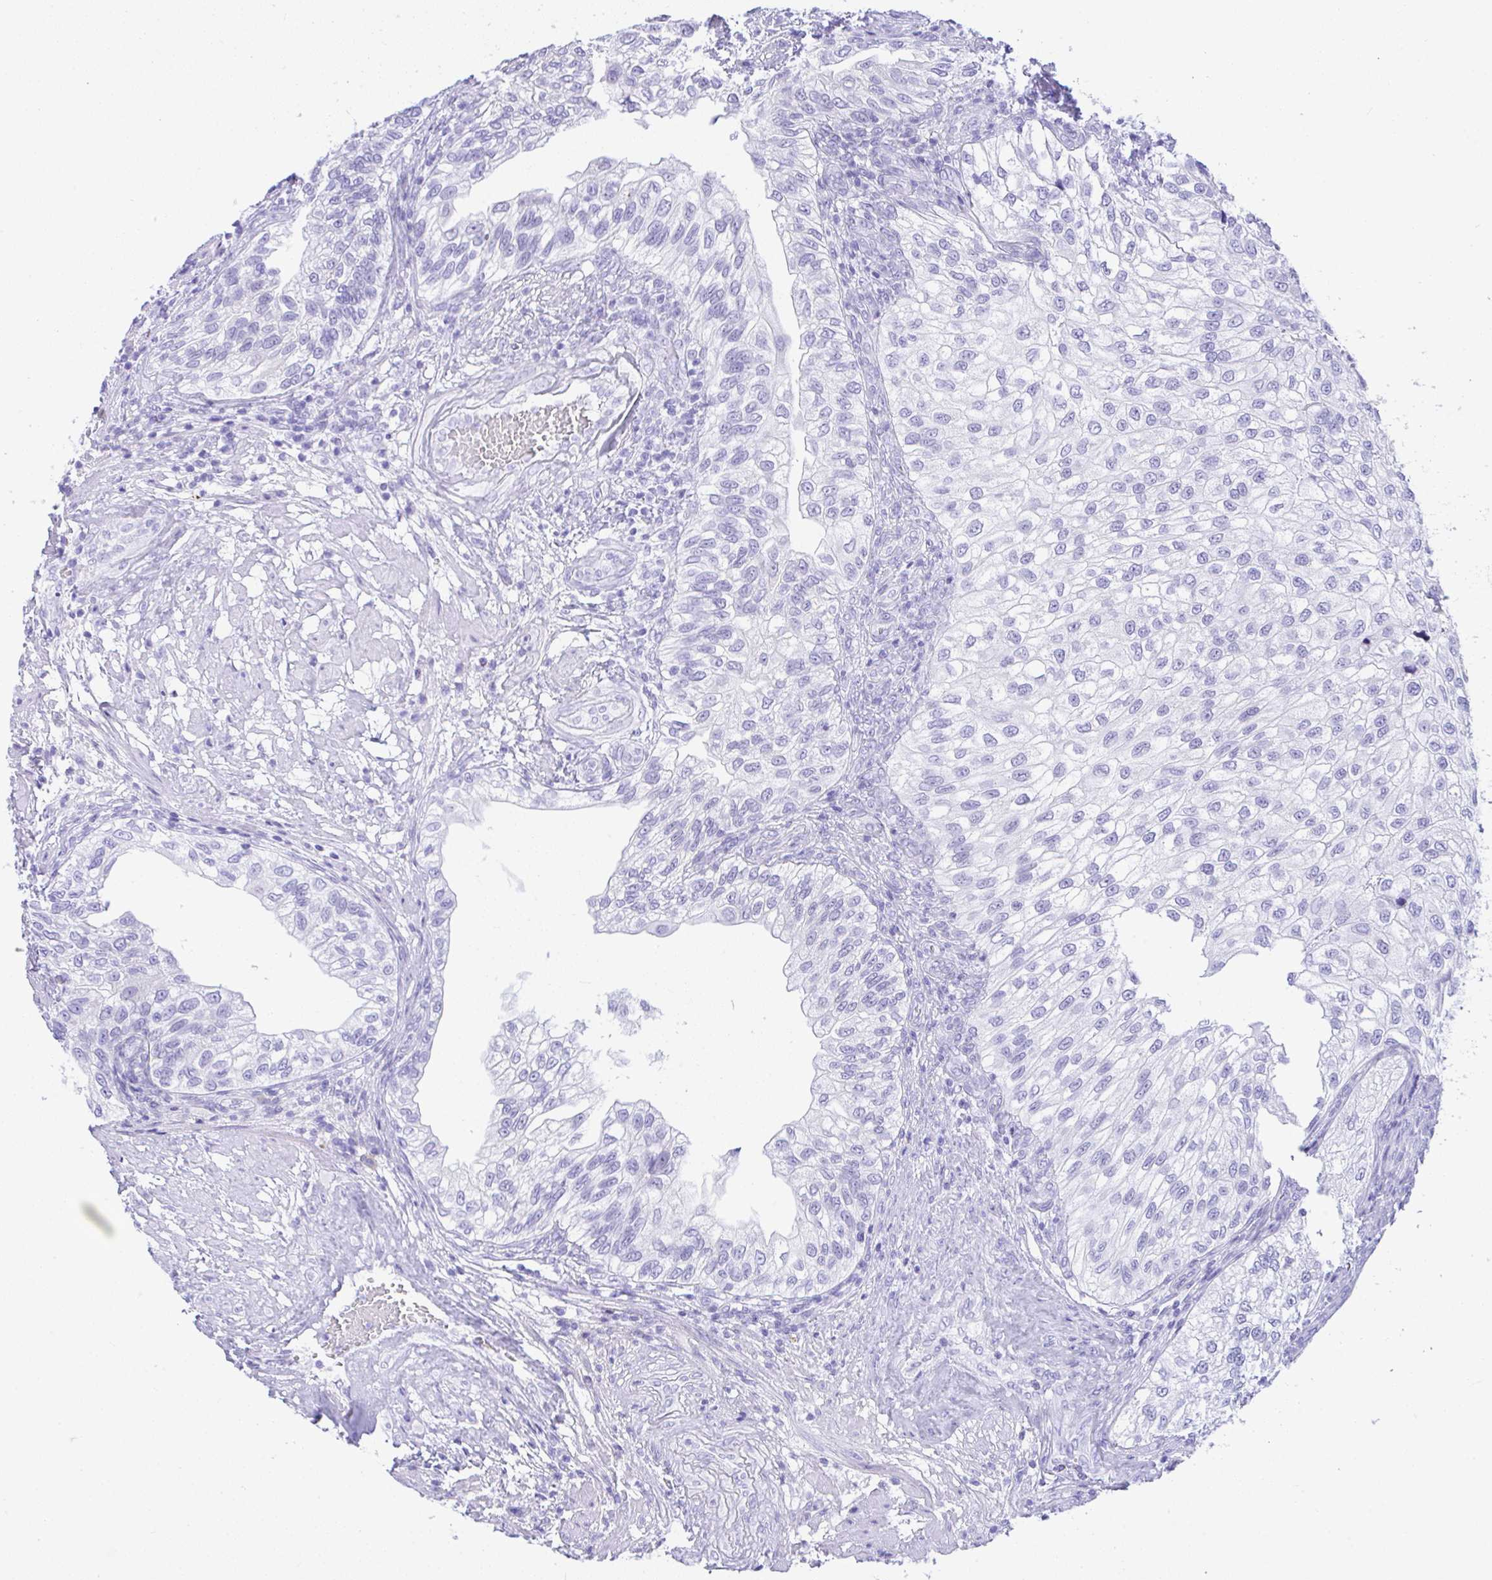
{"staining": {"intensity": "negative", "quantity": "none", "location": "none"}, "tissue": "urothelial cancer", "cell_type": "Tumor cells", "image_type": "cancer", "snomed": [{"axis": "morphology", "description": "Urothelial carcinoma, NOS"}, {"axis": "topography", "description": "Urinary bladder"}], "caption": "This is a photomicrograph of immunohistochemistry (IHC) staining of urothelial cancer, which shows no positivity in tumor cells.", "gene": "SEL1L2", "patient": {"sex": "male", "age": 87}}